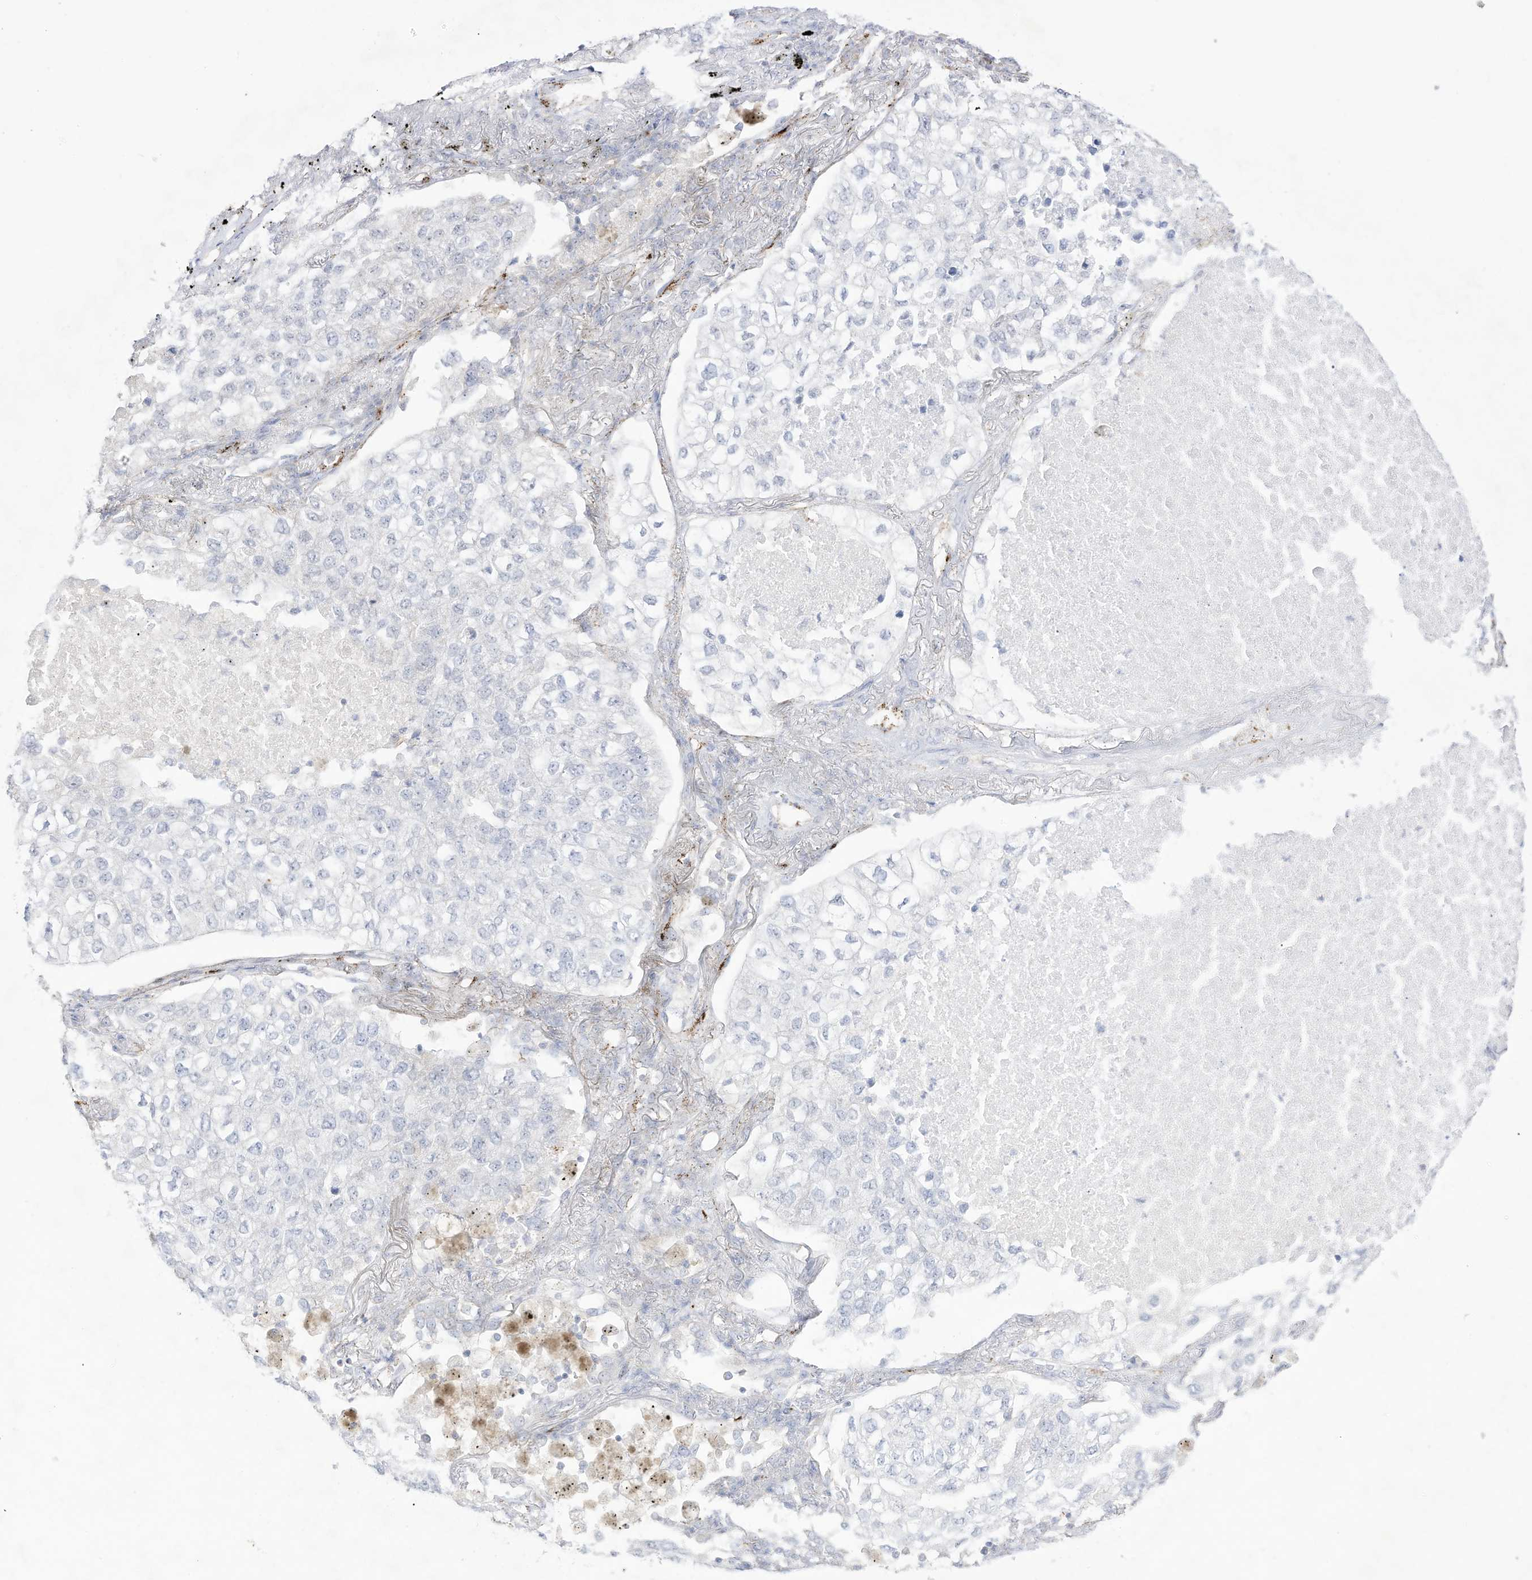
{"staining": {"intensity": "negative", "quantity": "none", "location": "none"}, "tissue": "lung cancer", "cell_type": "Tumor cells", "image_type": "cancer", "snomed": [{"axis": "morphology", "description": "Adenocarcinoma, NOS"}, {"axis": "topography", "description": "Lung"}], "caption": "Tumor cells show no significant protein positivity in lung cancer. (Brightfield microscopy of DAB (3,3'-diaminobenzidine) immunohistochemistry (IHC) at high magnification).", "gene": "ZGRF1", "patient": {"sex": "male", "age": 63}}